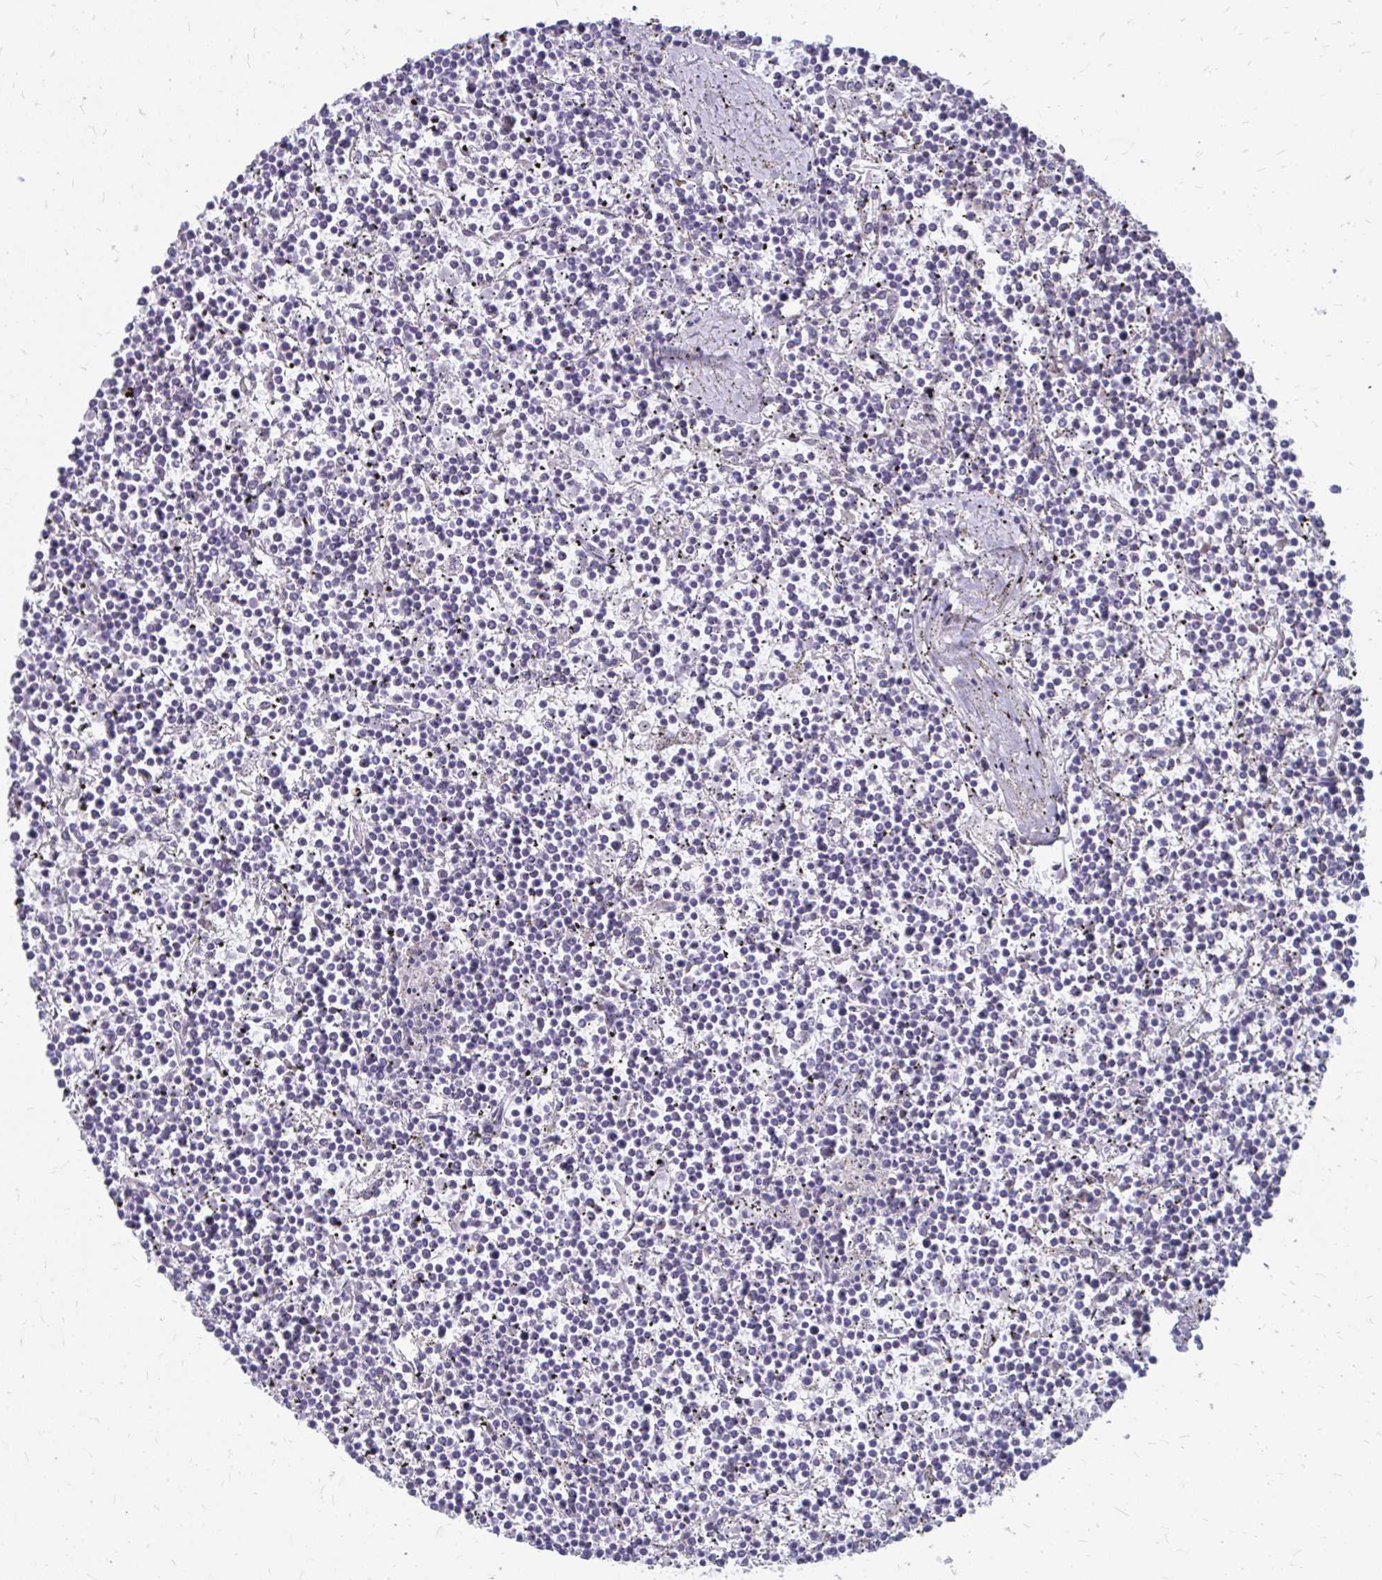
{"staining": {"intensity": "negative", "quantity": "none", "location": "none"}, "tissue": "lymphoma", "cell_type": "Tumor cells", "image_type": "cancer", "snomed": [{"axis": "morphology", "description": "Malignant lymphoma, non-Hodgkin's type, Low grade"}, {"axis": "topography", "description": "Spleen"}], "caption": "Immunohistochemical staining of lymphoma demonstrates no significant expression in tumor cells. (Brightfield microscopy of DAB (3,3'-diaminobenzidine) immunohistochemistry (IHC) at high magnification).", "gene": "PABIR3", "patient": {"sex": "female", "age": 19}}